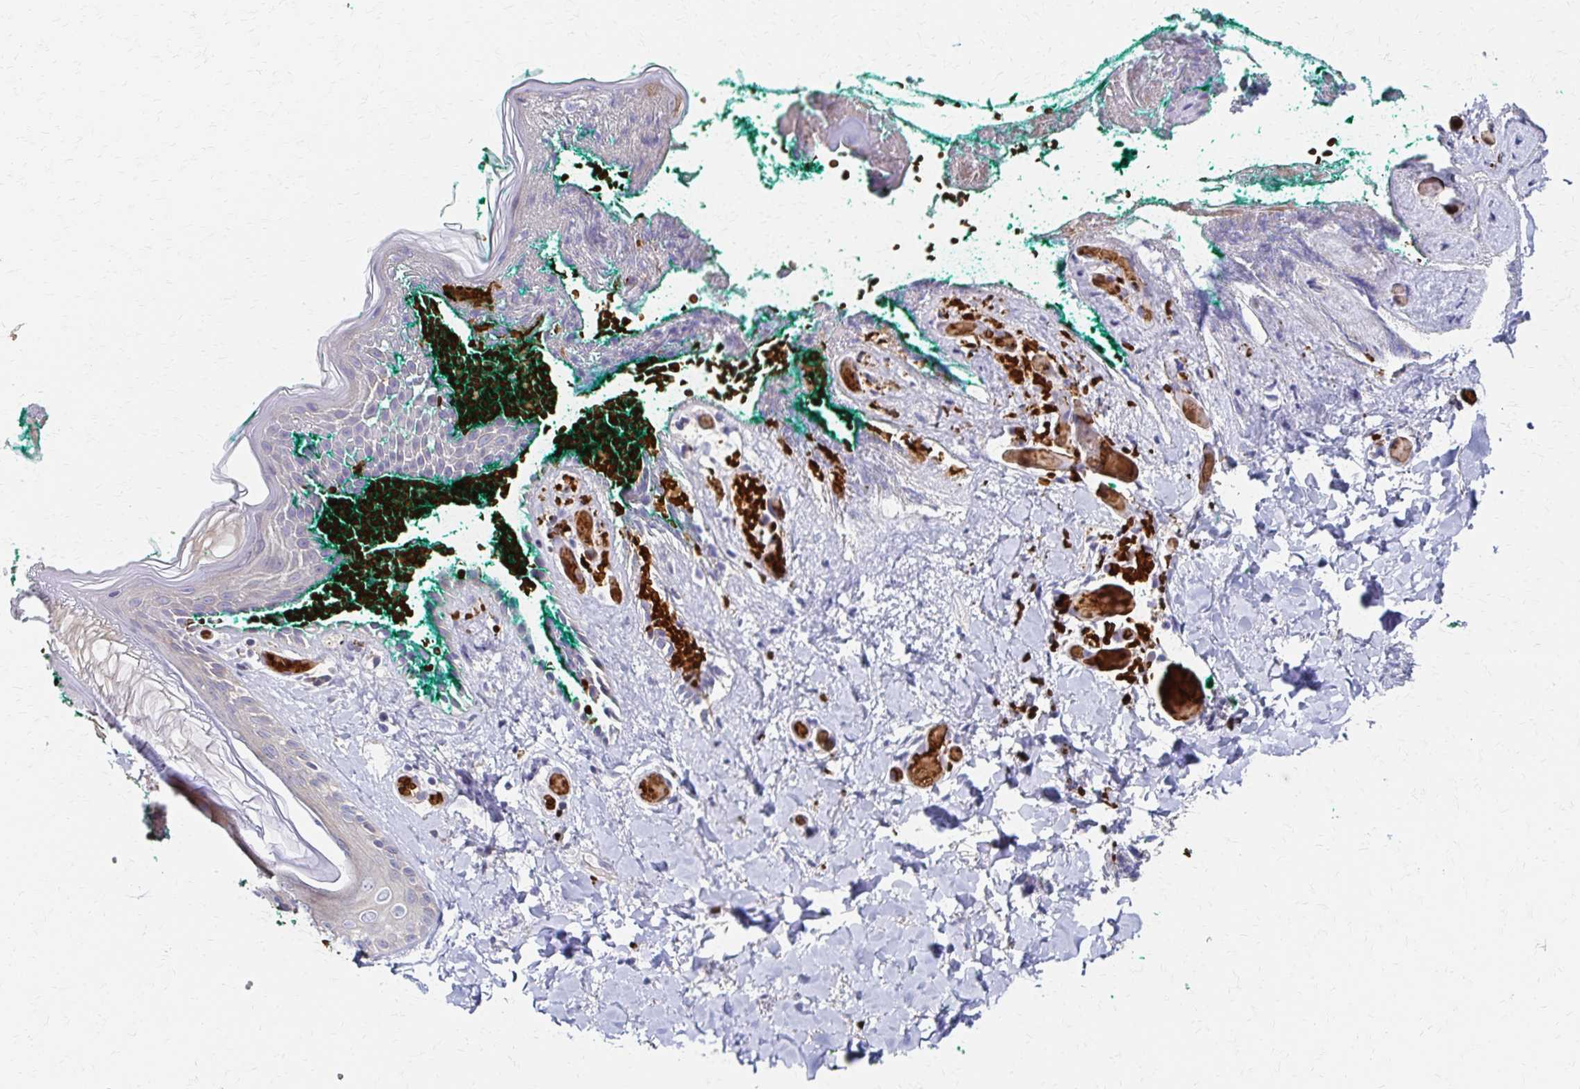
{"staining": {"intensity": "negative", "quantity": "none", "location": "none"}, "tissue": "skin", "cell_type": "Fibroblasts", "image_type": "normal", "snomed": [{"axis": "morphology", "description": "Normal tissue, NOS"}, {"axis": "topography", "description": "Skin"}], "caption": "IHC photomicrograph of unremarkable skin: skin stained with DAB (3,3'-diaminobenzidine) exhibits no significant protein positivity in fibroblasts.", "gene": "SKA2", "patient": {"sex": "male", "age": 16}}